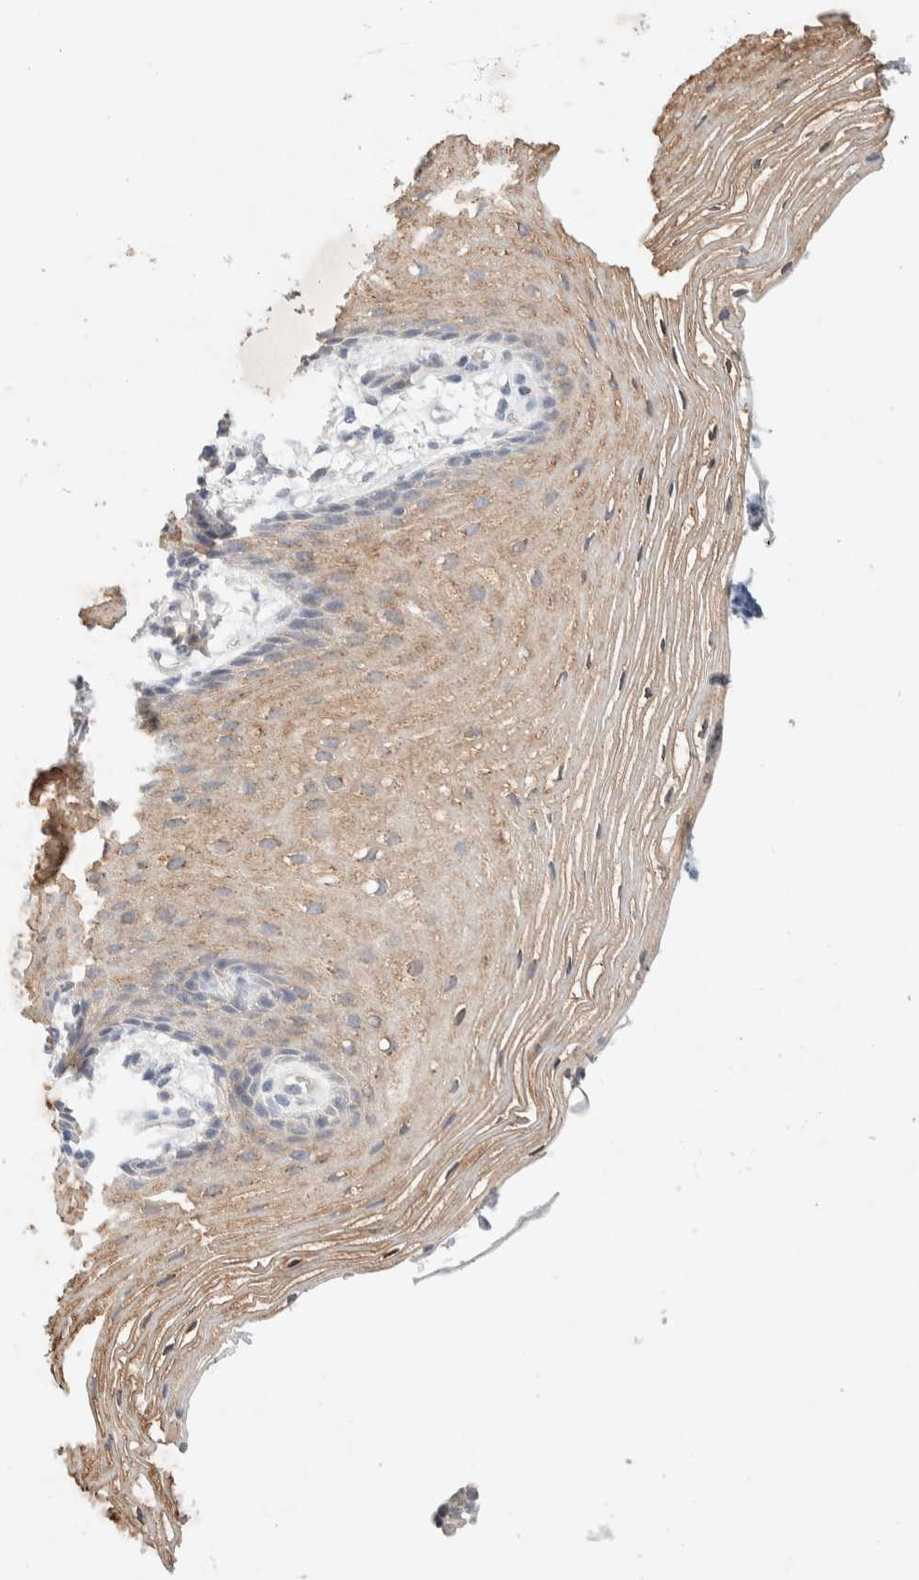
{"staining": {"intensity": "moderate", "quantity": ">75%", "location": "cytoplasmic/membranous"}, "tissue": "vagina", "cell_type": "Squamous epithelial cells", "image_type": "normal", "snomed": [{"axis": "morphology", "description": "Normal tissue, NOS"}, {"axis": "topography", "description": "Vagina"}], "caption": "Immunohistochemical staining of normal vagina reveals moderate cytoplasmic/membranous protein positivity in approximately >75% of squamous epithelial cells.", "gene": "GNAI1", "patient": {"sex": "female", "age": 60}}